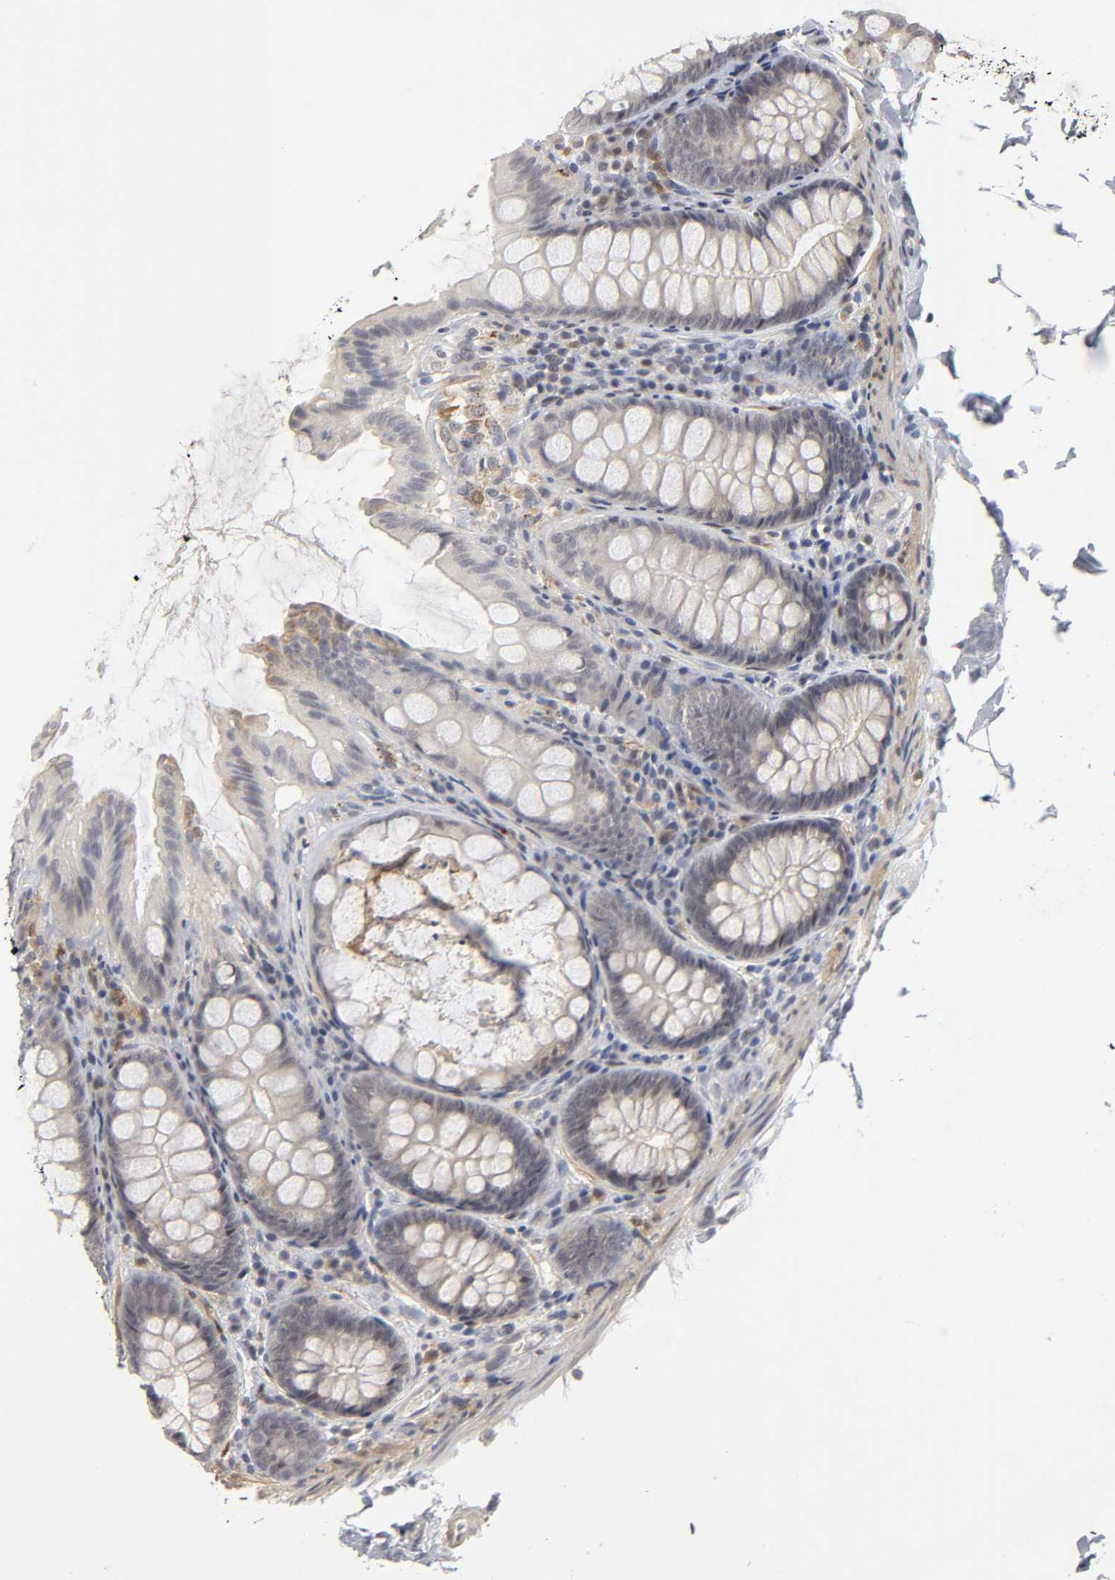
{"staining": {"intensity": "weak", "quantity": ">75%", "location": "cytoplasmic/membranous"}, "tissue": "colon", "cell_type": "Endothelial cells", "image_type": "normal", "snomed": [{"axis": "morphology", "description": "Normal tissue, NOS"}, {"axis": "topography", "description": "Colon"}], "caption": "A low amount of weak cytoplasmic/membranous positivity is identified in about >75% of endothelial cells in benign colon. (DAB = brown stain, brightfield microscopy at high magnification).", "gene": "PDLIM3", "patient": {"sex": "female", "age": 61}}